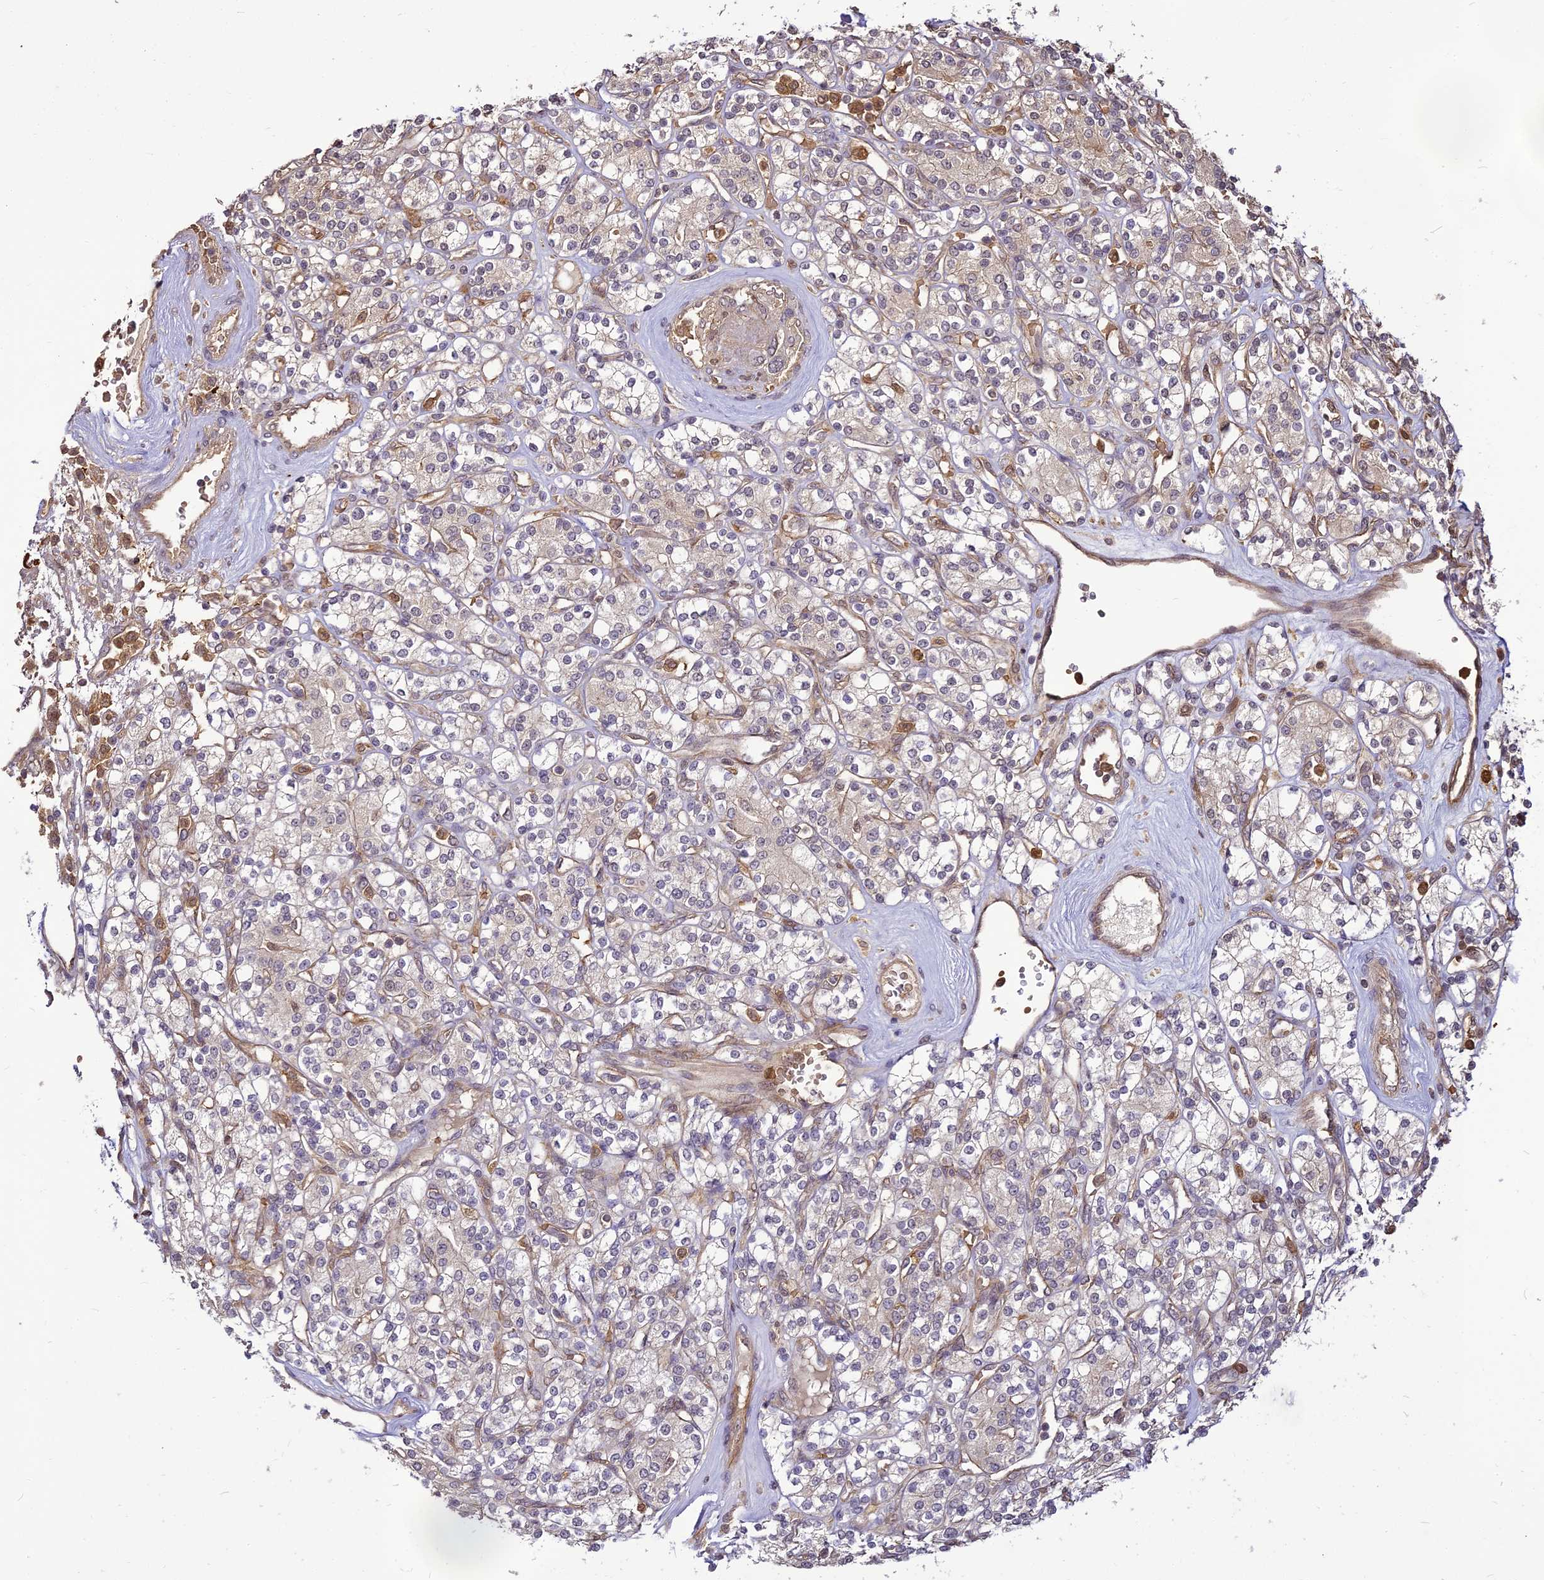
{"staining": {"intensity": "negative", "quantity": "none", "location": "none"}, "tissue": "renal cancer", "cell_type": "Tumor cells", "image_type": "cancer", "snomed": [{"axis": "morphology", "description": "Adenocarcinoma, NOS"}, {"axis": "topography", "description": "Kidney"}], "caption": "Renal cancer (adenocarcinoma) was stained to show a protein in brown. There is no significant staining in tumor cells.", "gene": "BCDIN3D", "patient": {"sex": "male", "age": 77}}